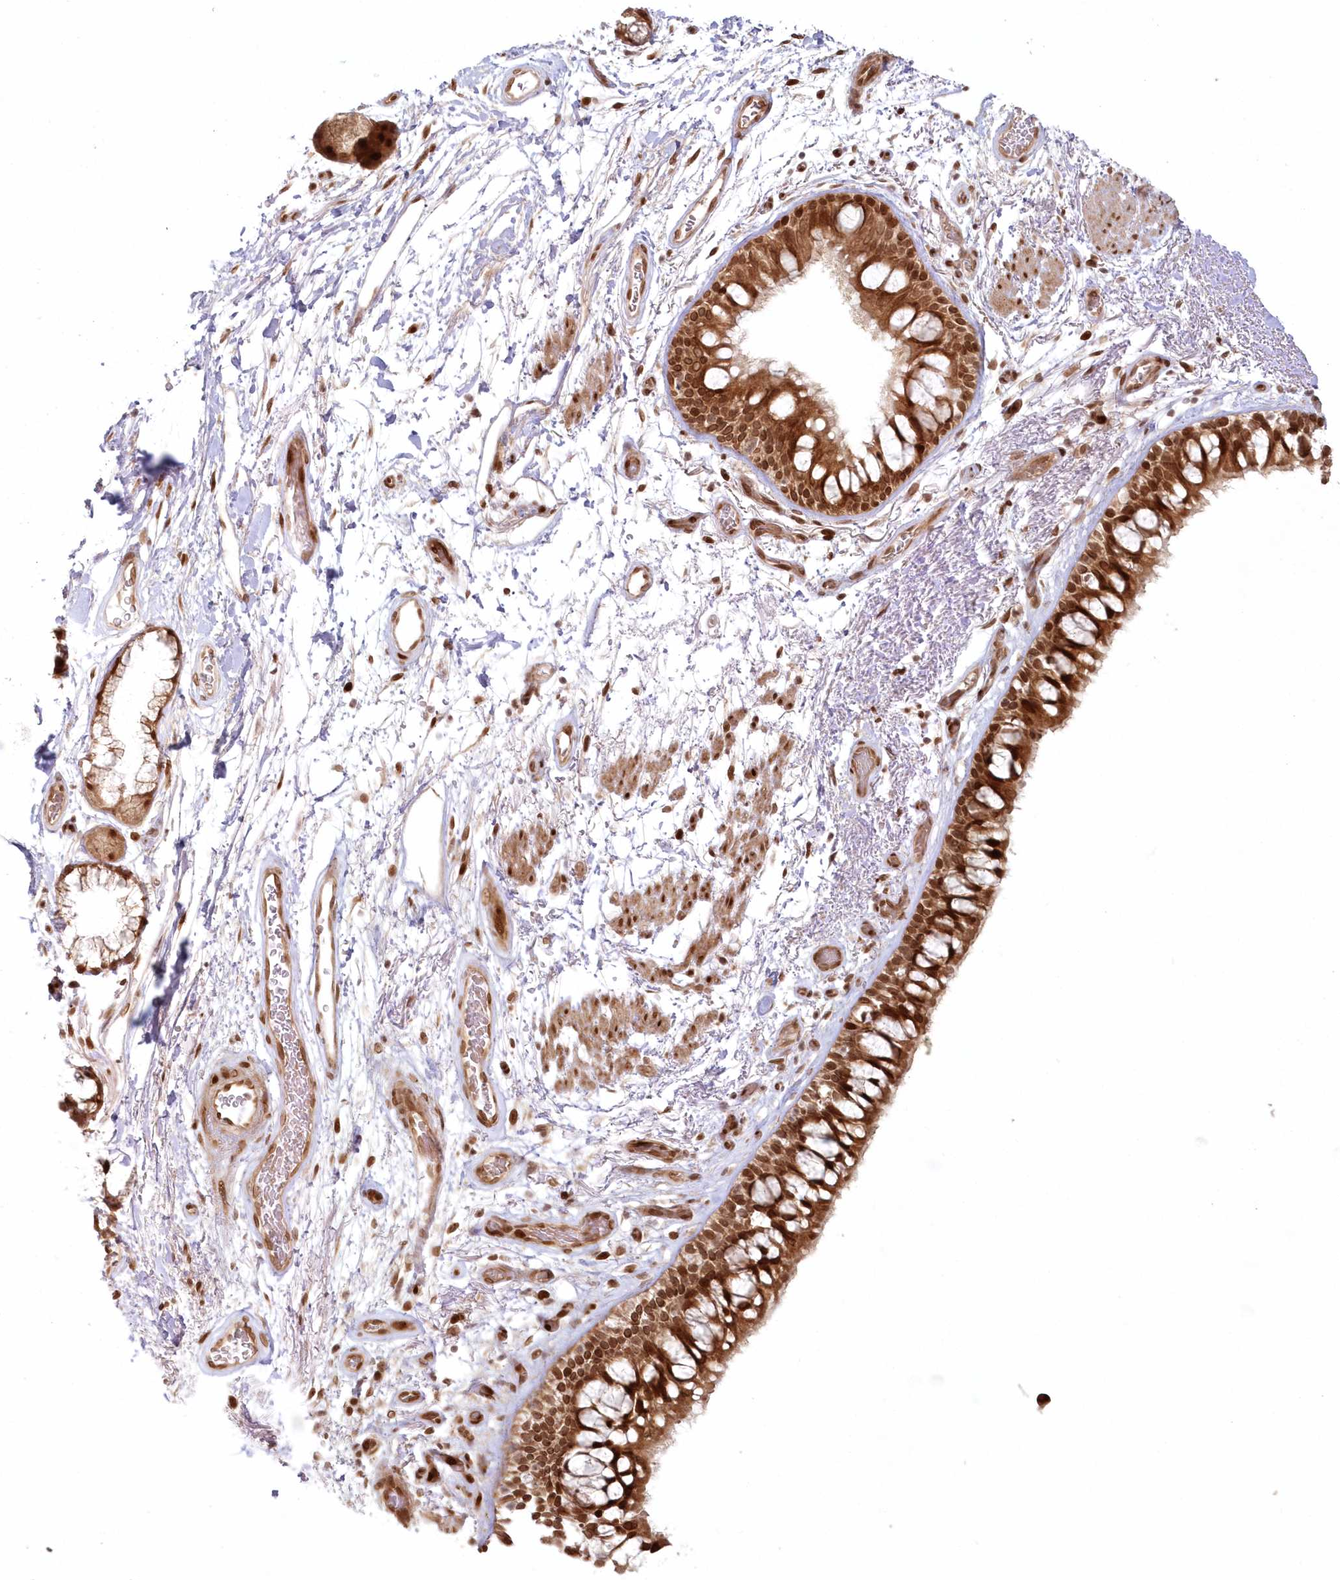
{"staining": {"intensity": "strong", "quantity": ">75%", "location": "cytoplasmic/membranous,nuclear"}, "tissue": "bronchus", "cell_type": "Respiratory epithelial cells", "image_type": "normal", "snomed": [{"axis": "morphology", "description": "Normal tissue, NOS"}, {"axis": "topography", "description": "Bronchus"}], "caption": "Immunohistochemical staining of benign bronchus displays strong cytoplasmic/membranous,nuclear protein expression in approximately >75% of respiratory epithelial cells. The staining was performed using DAB (3,3'-diaminobenzidine), with brown indicating positive protein expression. Nuclei are stained blue with hematoxylin.", "gene": "TOGARAM2", "patient": {"sex": "male", "age": 65}}